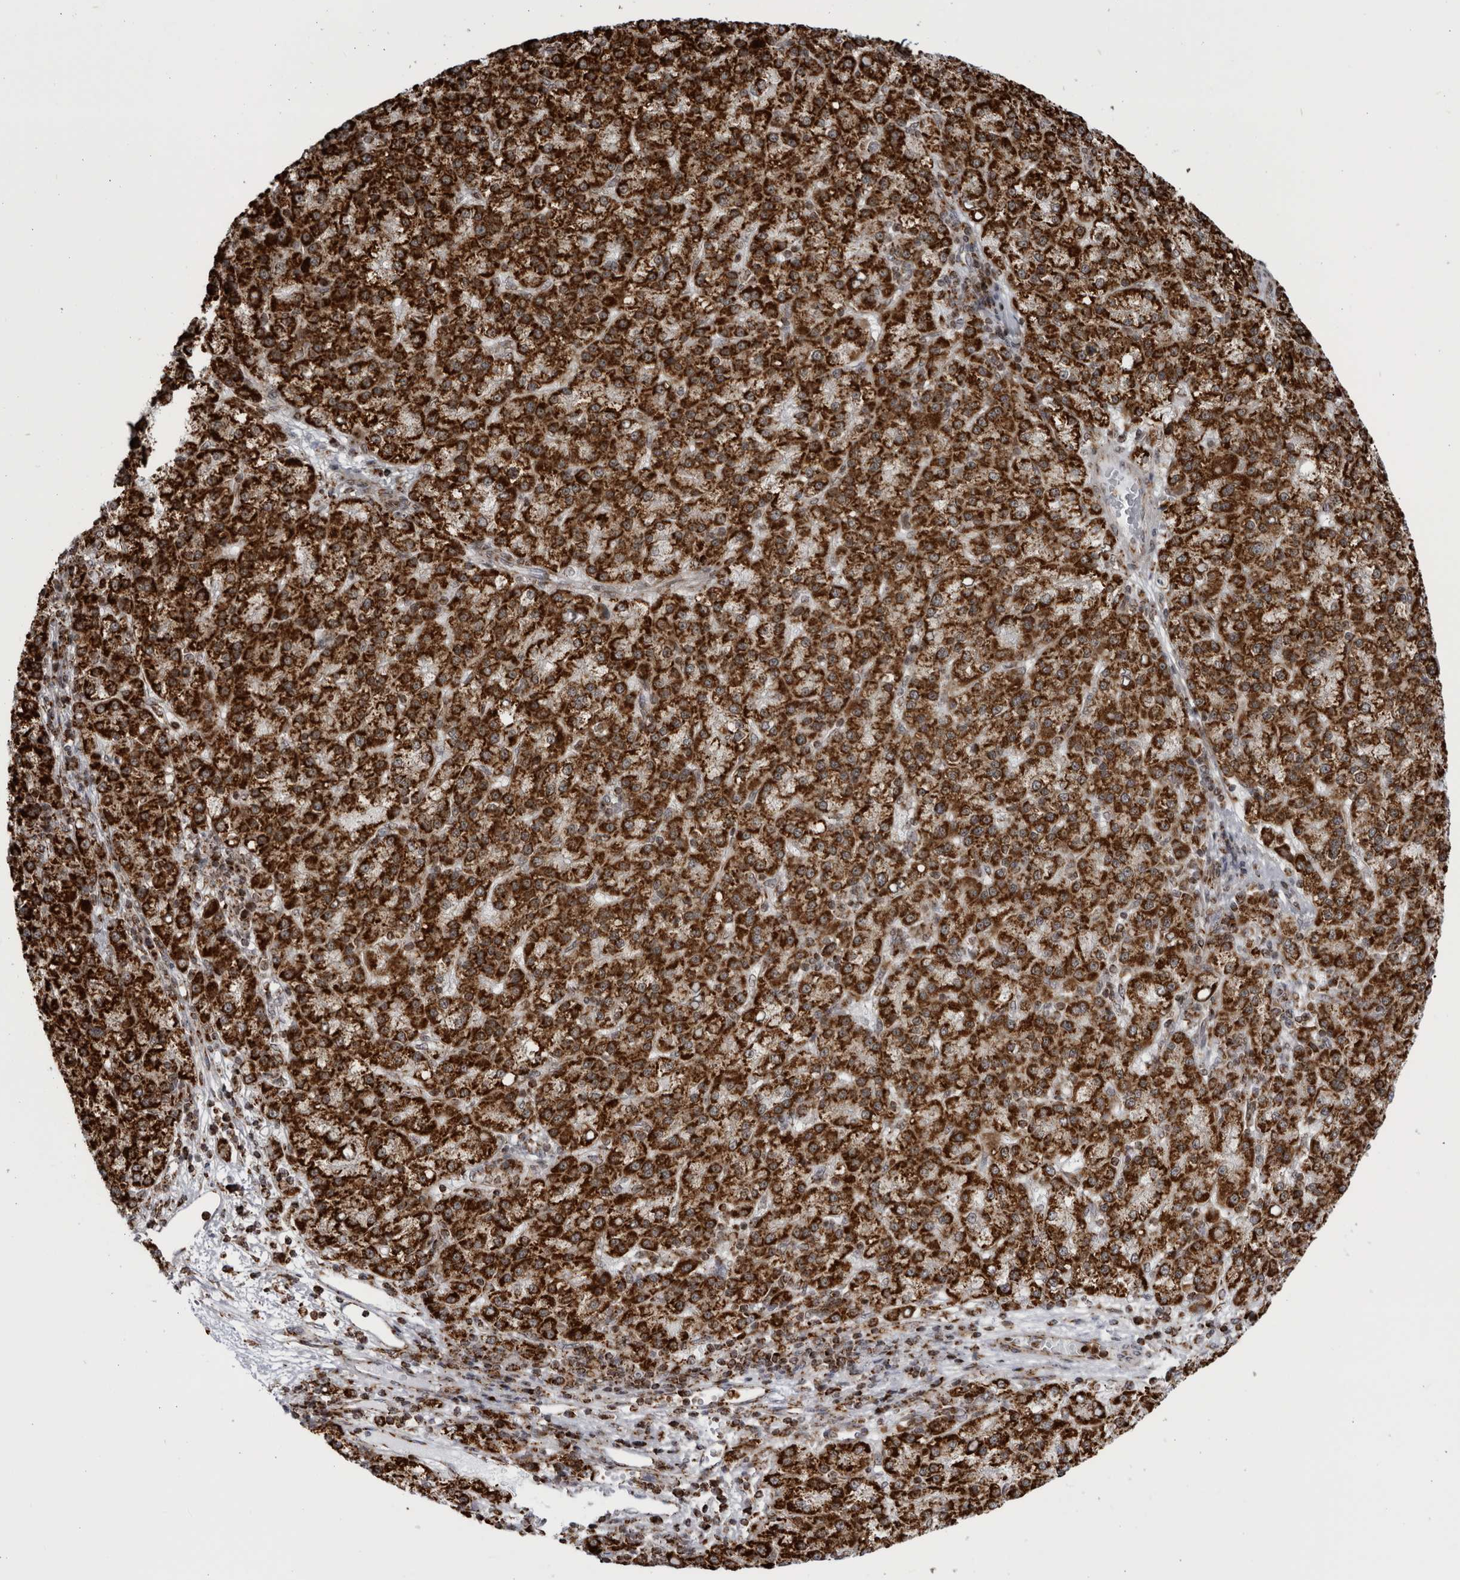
{"staining": {"intensity": "strong", "quantity": ">75%", "location": "cytoplasmic/membranous"}, "tissue": "liver cancer", "cell_type": "Tumor cells", "image_type": "cancer", "snomed": [{"axis": "morphology", "description": "Carcinoma, Hepatocellular, NOS"}, {"axis": "topography", "description": "Liver"}], "caption": "High-magnification brightfield microscopy of liver hepatocellular carcinoma stained with DAB (3,3'-diaminobenzidine) (brown) and counterstained with hematoxylin (blue). tumor cells exhibit strong cytoplasmic/membranous expression is identified in about>75% of cells.", "gene": "RBM34", "patient": {"sex": "female", "age": 58}}